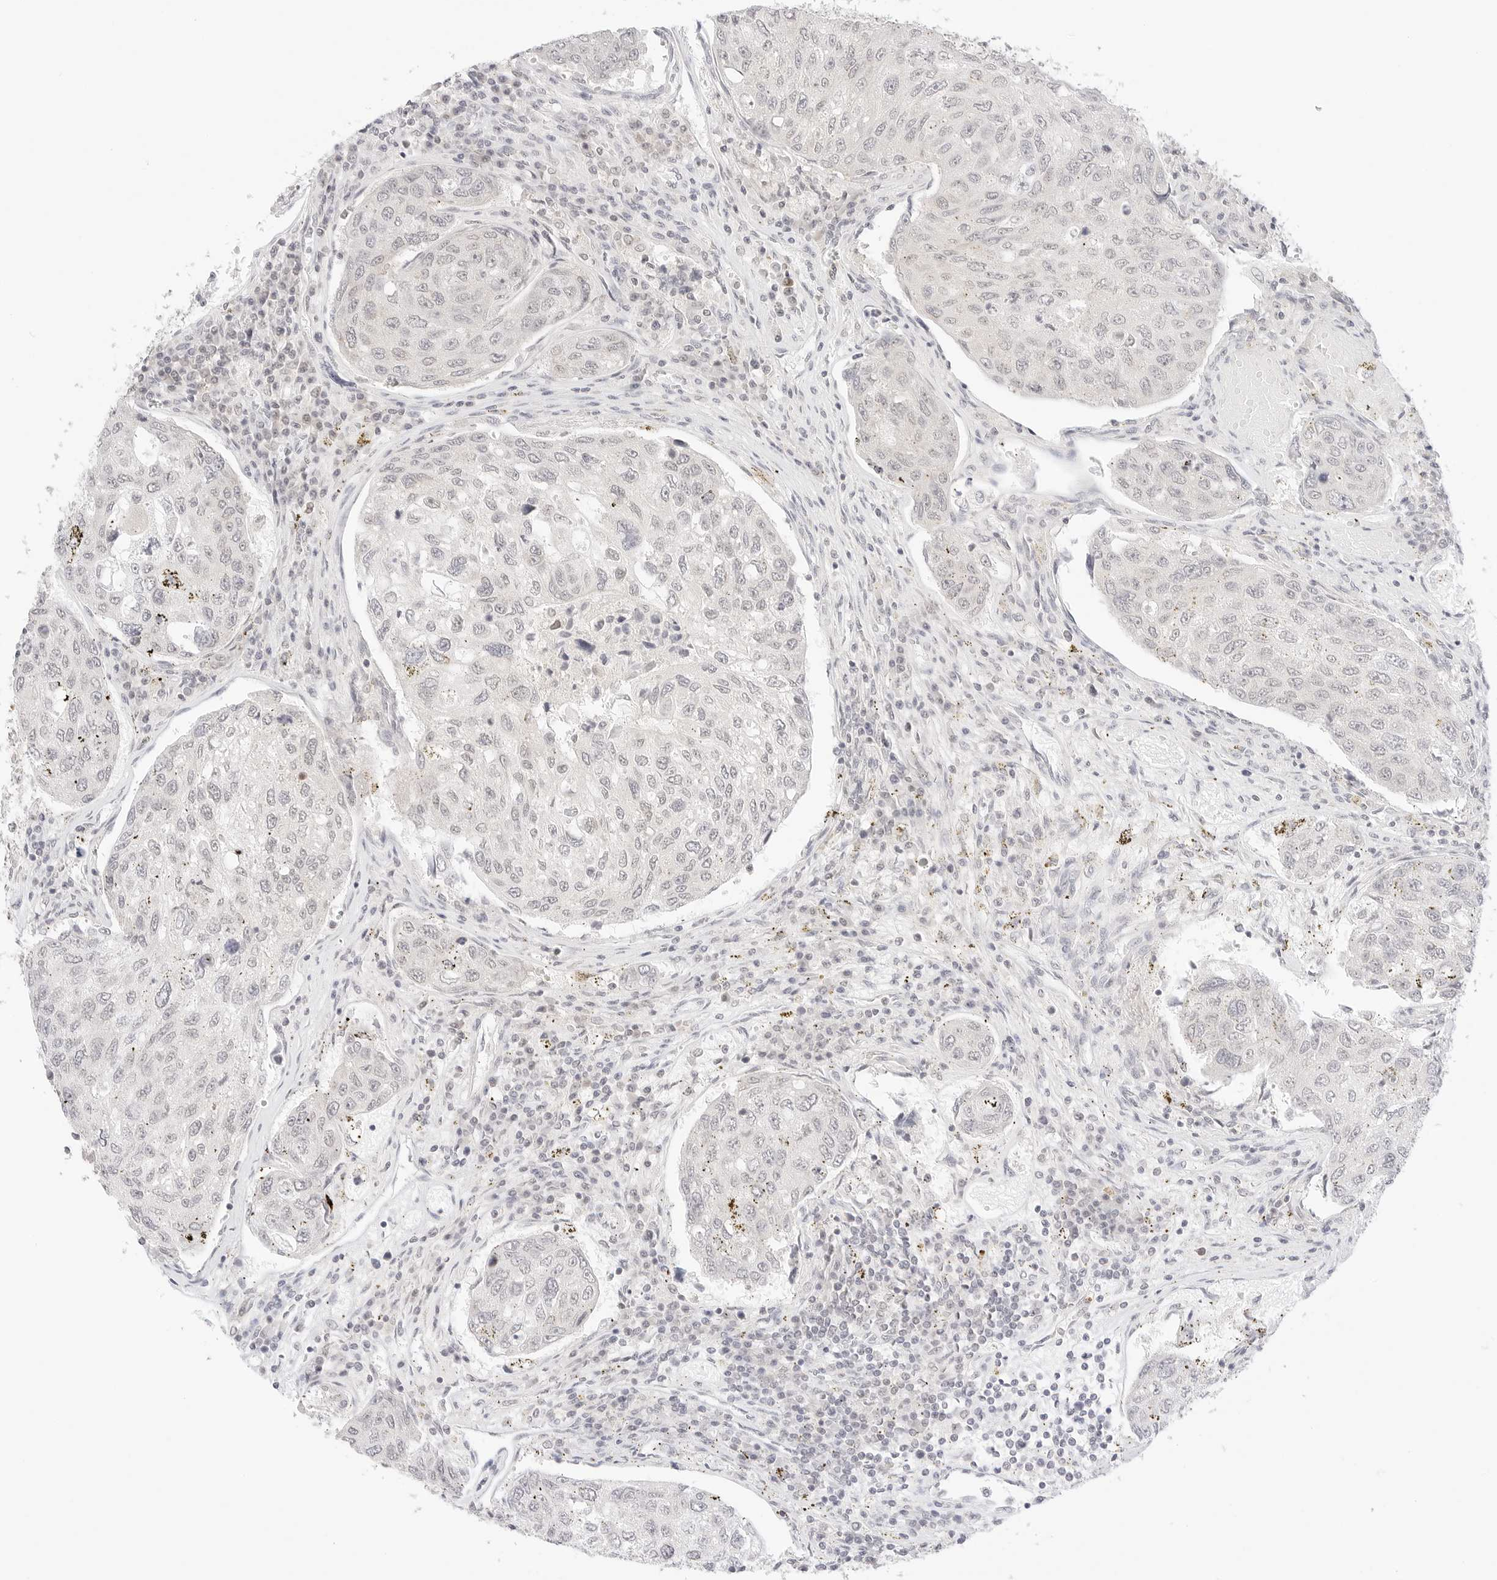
{"staining": {"intensity": "negative", "quantity": "none", "location": "none"}, "tissue": "urothelial cancer", "cell_type": "Tumor cells", "image_type": "cancer", "snomed": [{"axis": "morphology", "description": "Urothelial carcinoma, High grade"}, {"axis": "topography", "description": "Lymph node"}, {"axis": "topography", "description": "Urinary bladder"}], "caption": "IHC image of urothelial cancer stained for a protein (brown), which reveals no staining in tumor cells.", "gene": "GNAS", "patient": {"sex": "male", "age": 51}}